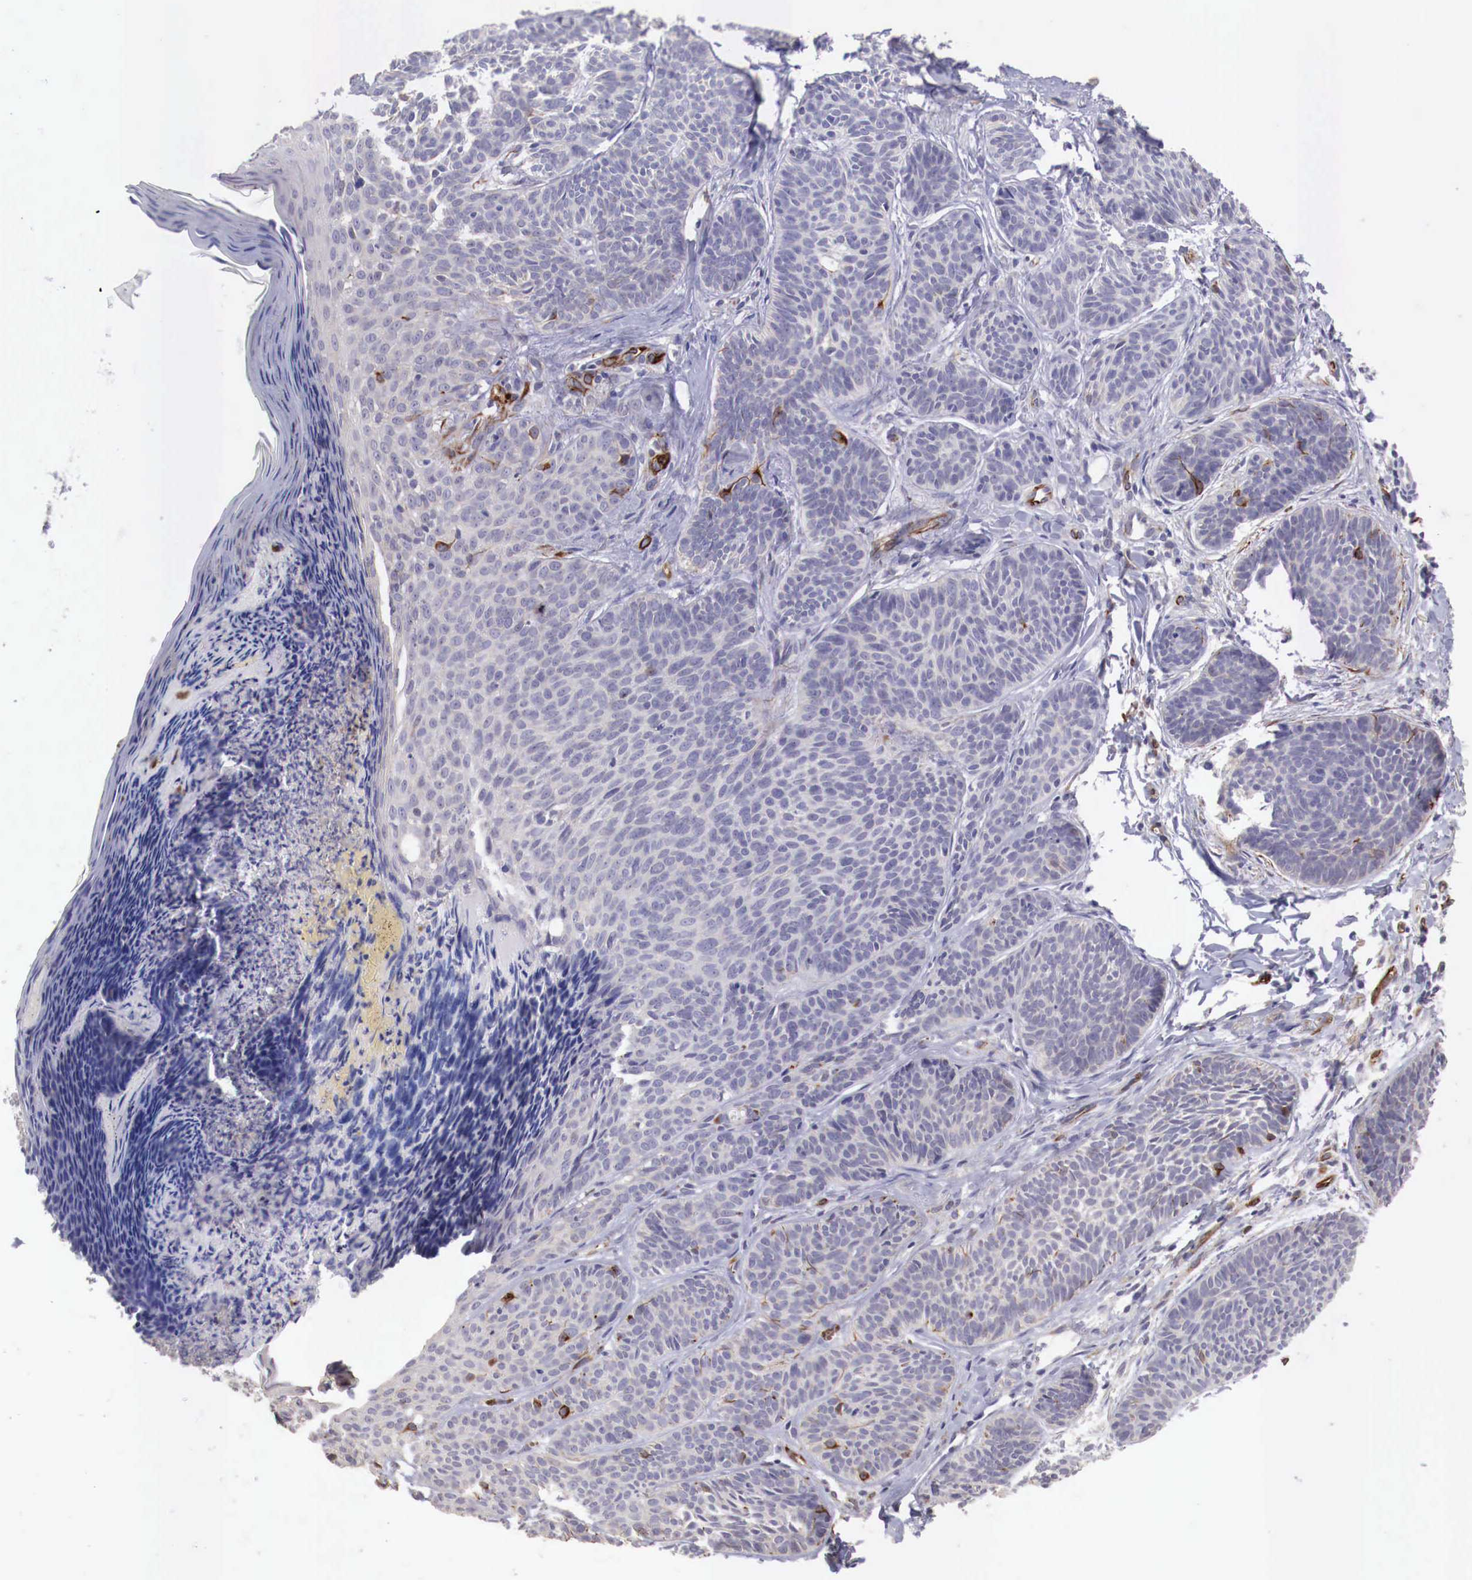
{"staining": {"intensity": "negative", "quantity": "none", "location": "none"}, "tissue": "skin cancer", "cell_type": "Tumor cells", "image_type": "cancer", "snomed": [{"axis": "morphology", "description": "Basal cell carcinoma"}, {"axis": "topography", "description": "Skin"}], "caption": "This is an immunohistochemistry image of human skin cancer (basal cell carcinoma). There is no staining in tumor cells.", "gene": "WT1", "patient": {"sex": "female", "age": 62}}